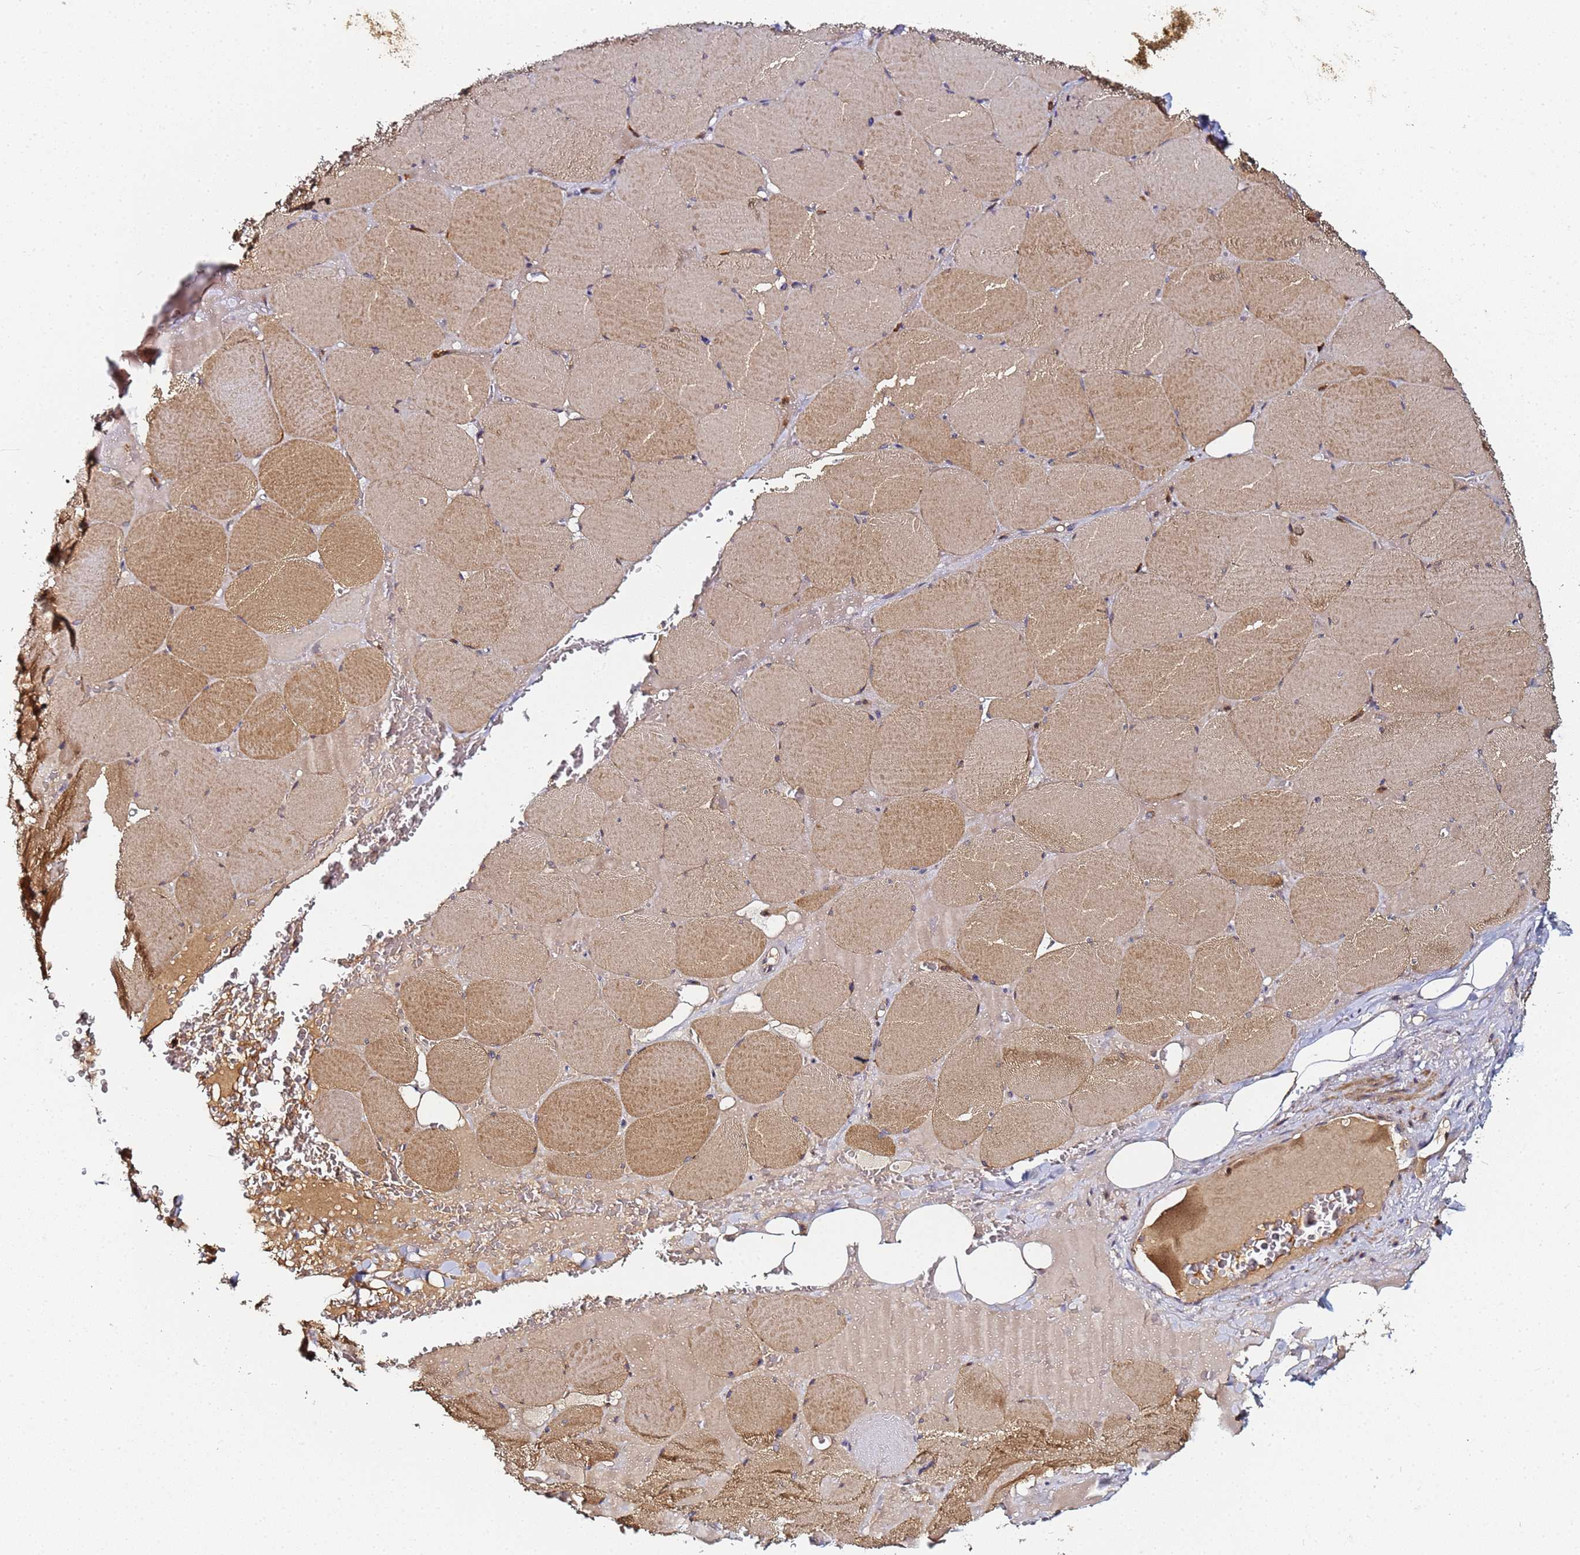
{"staining": {"intensity": "moderate", "quantity": ">75%", "location": "cytoplasmic/membranous"}, "tissue": "skeletal muscle", "cell_type": "Myocytes", "image_type": "normal", "snomed": [{"axis": "morphology", "description": "Normal tissue, NOS"}, {"axis": "topography", "description": "Skeletal muscle"}, {"axis": "topography", "description": "Head-Neck"}], "caption": "Protein expression analysis of normal human skeletal muscle reveals moderate cytoplasmic/membranous positivity in about >75% of myocytes. The staining was performed using DAB (3,3'-diaminobenzidine) to visualize the protein expression in brown, while the nuclei were stained in blue with hematoxylin (Magnification: 20x).", "gene": "LRRC69", "patient": {"sex": "male", "age": 66}}